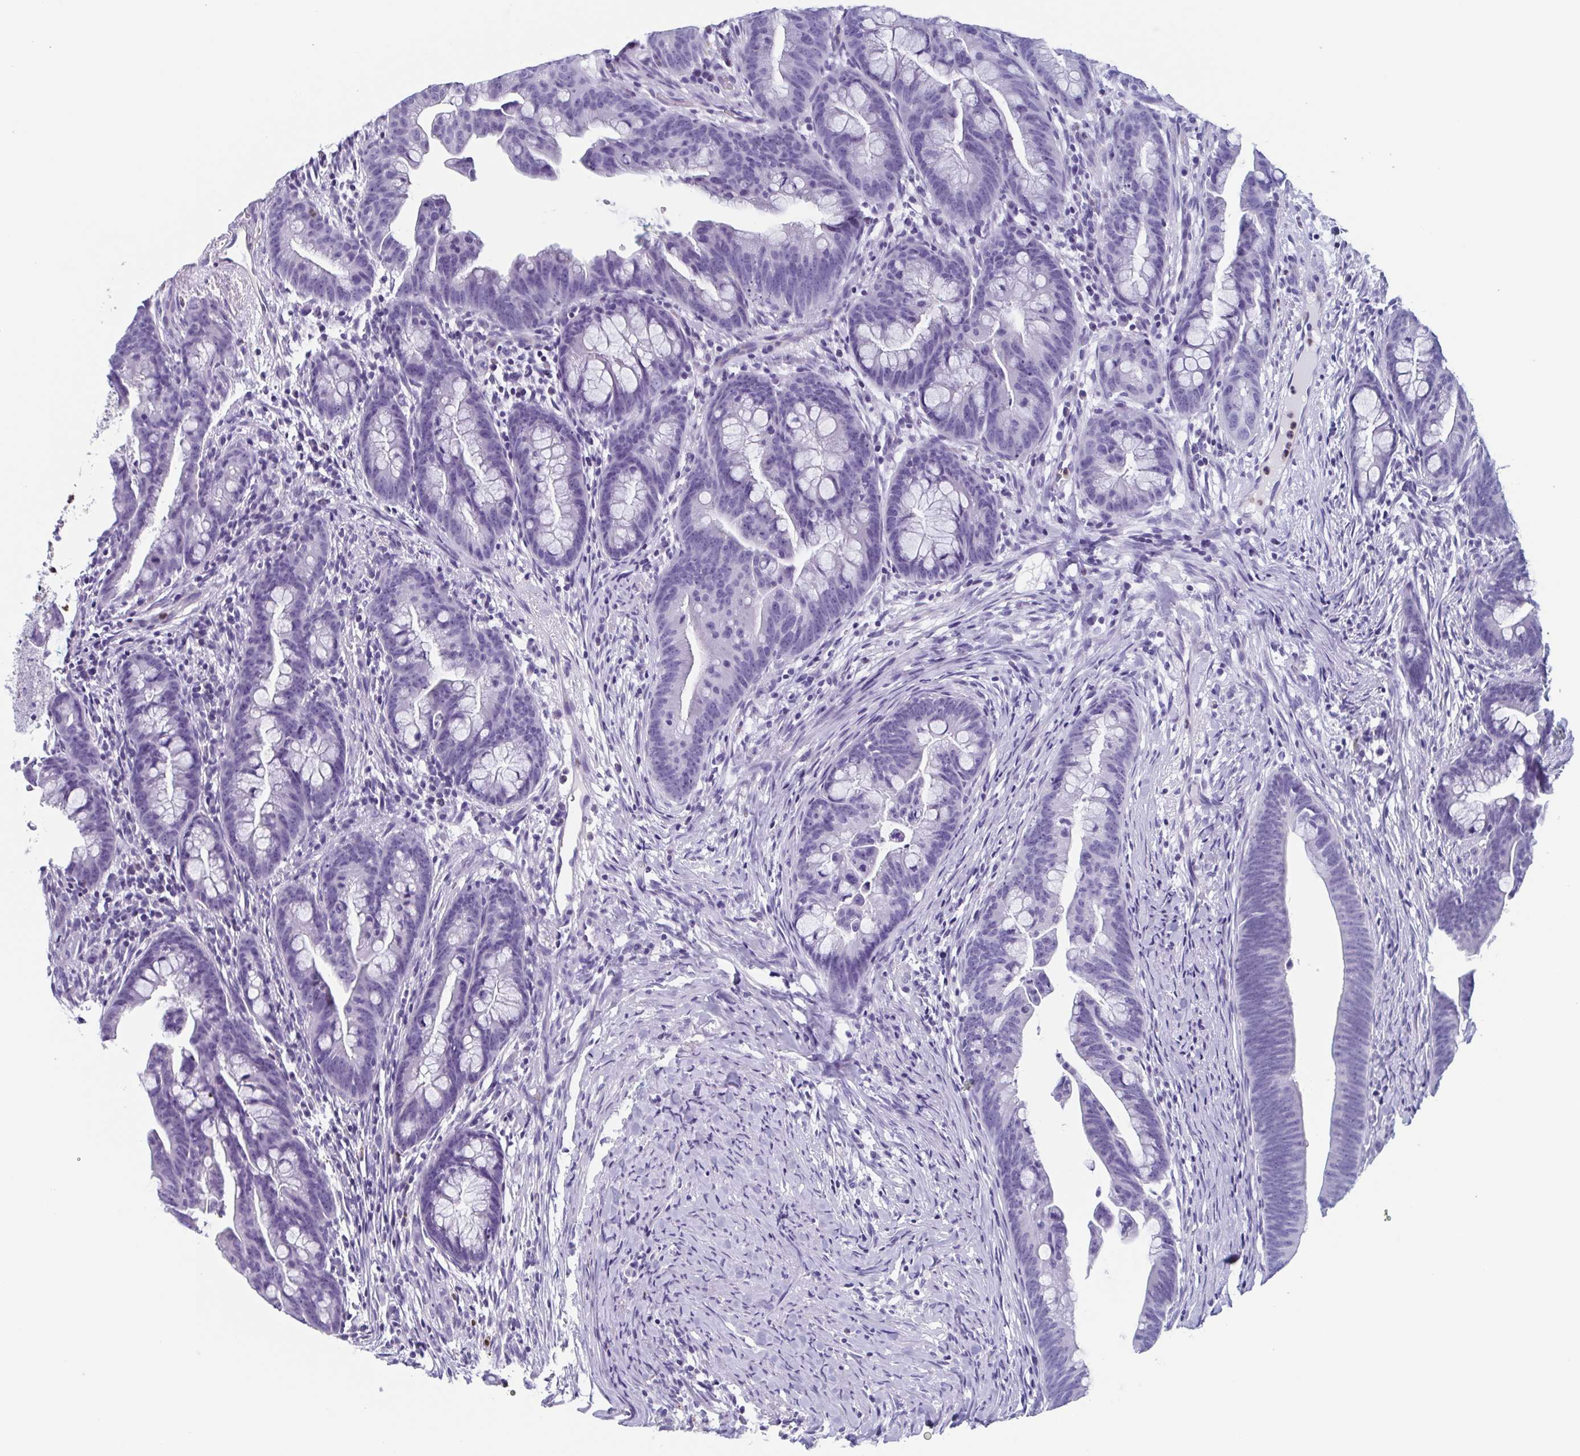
{"staining": {"intensity": "negative", "quantity": "none", "location": "none"}, "tissue": "colorectal cancer", "cell_type": "Tumor cells", "image_type": "cancer", "snomed": [{"axis": "morphology", "description": "Adenocarcinoma, NOS"}, {"axis": "topography", "description": "Colon"}], "caption": "Immunohistochemistry (IHC) of colorectal adenocarcinoma displays no staining in tumor cells.", "gene": "BPI", "patient": {"sex": "male", "age": 62}}